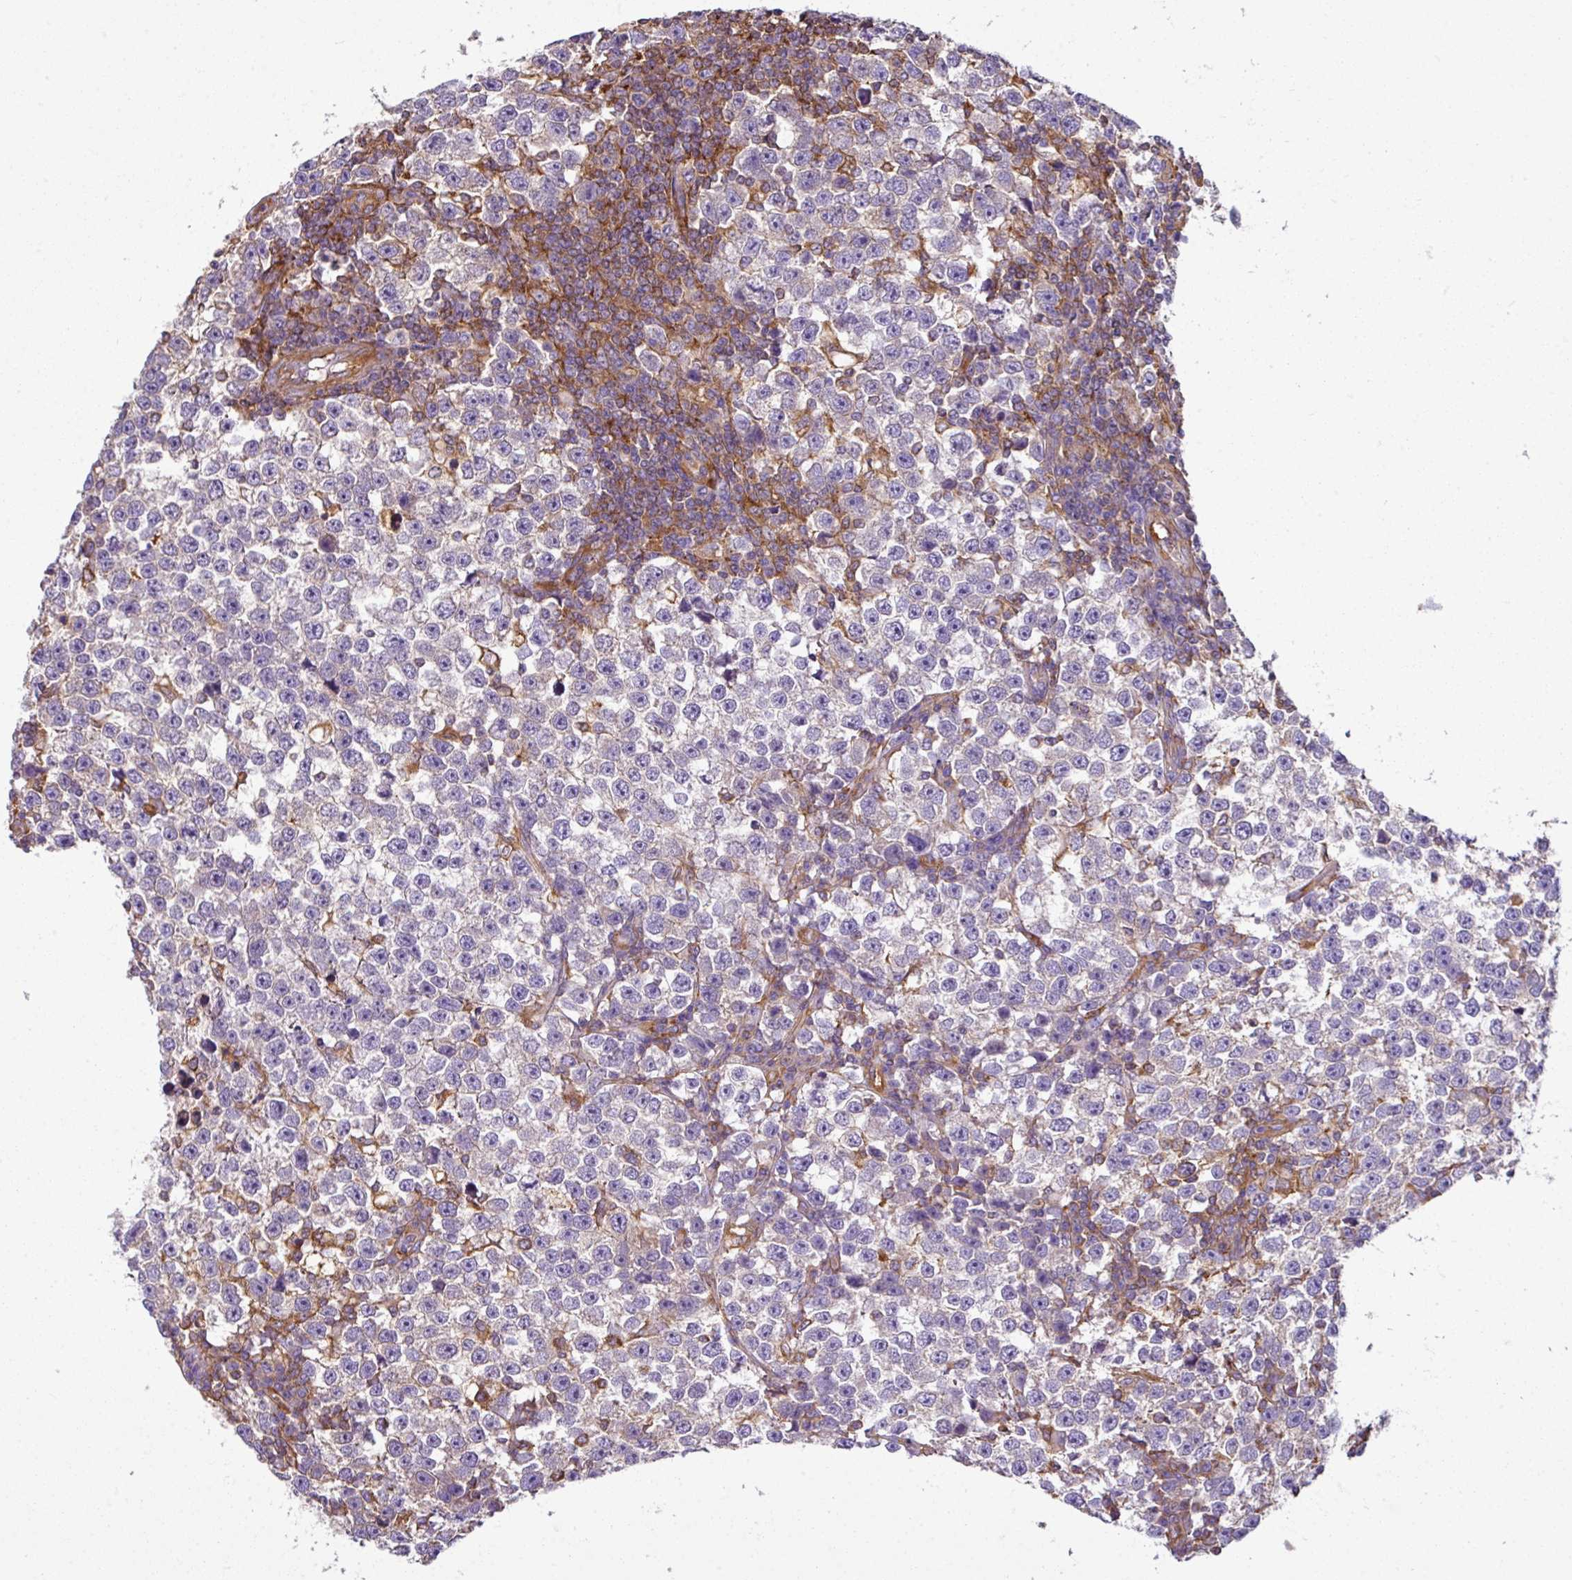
{"staining": {"intensity": "negative", "quantity": "none", "location": "none"}, "tissue": "testis cancer", "cell_type": "Tumor cells", "image_type": "cancer", "snomed": [{"axis": "morphology", "description": "Normal tissue, NOS"}, {"axis": "morphology", "description": "Seminoma, NOS"}, {"axis": "topography", "description": "Testis"}], "caption": "Human testis seminoma stained for a protein using immunohistochemistry reveals no positivity in tumor cells.", "gene": "XNDC1N", "patient": {"sex": "male", "age": 43}}